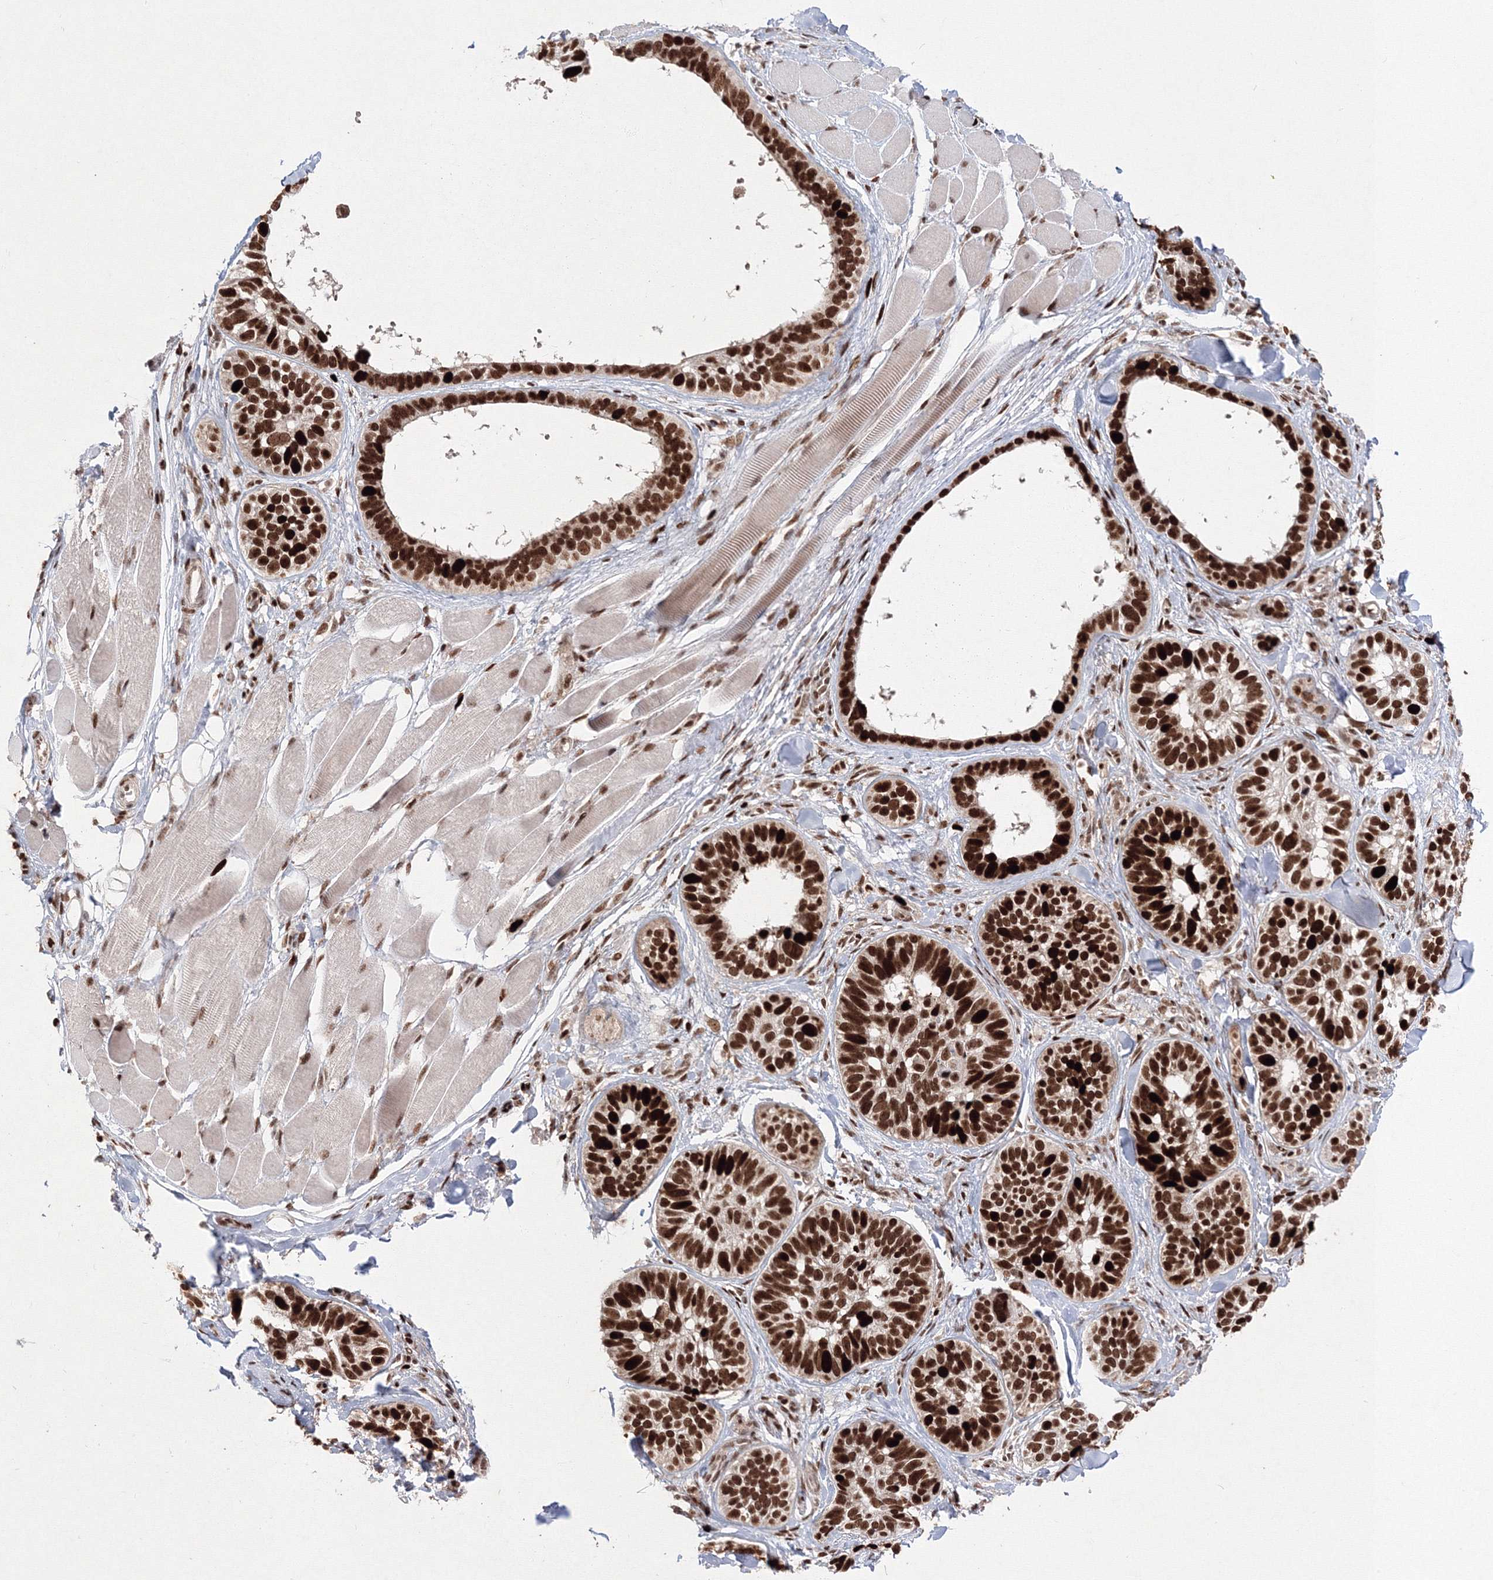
{"staining": {"intensity": "strong", "quantity": ">75%", "location": "nuclear"}, "tissue": "skin cancer", "cell_type": "Tumor cells", "image_type": "cancer", "snomed": [{"axis": "morphology", "description": "Basal cell carcinoma"}, {"axis": "topography", "description": "Skin"}], "caption": "A histopathology image of human skin basal cell carcinoma stained for a protein exhibits strong nuclear brown staining in tumor cells. The staining is performed using DAB (3,3'-diaminobenzidine) brown chromogen to label protein expression. The nuclei are counter-stained blue using hematoxylin.", "gene": "LIG1", "patient": {"sex": "male", "age": 62}}